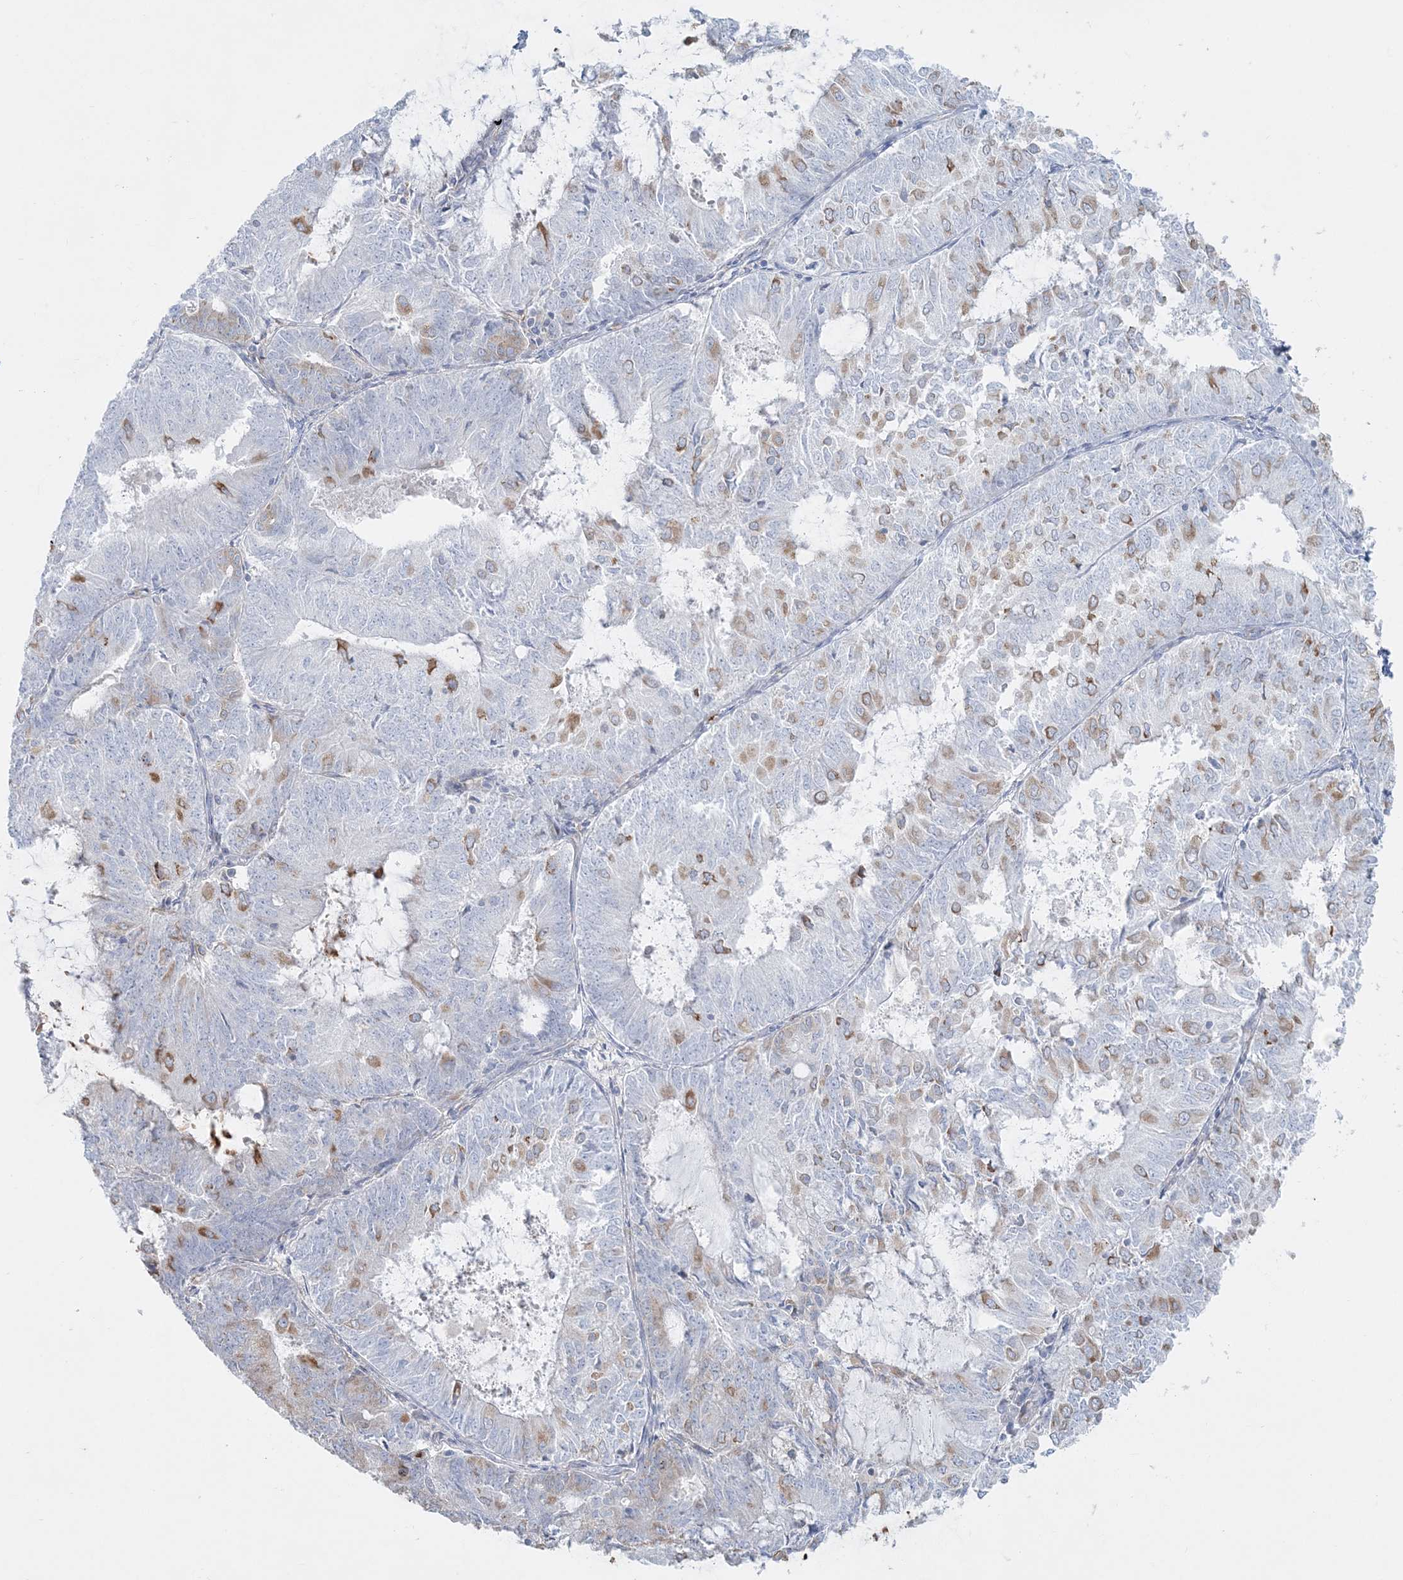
{"staining": {"intensity": "moderate", "quantity": "<25%", "location": "cytoplasmic/membranous"}, "tissue": "endometrial cancer", "cell_type": "Tumor cells", "image_type": "cancer", "snomed": [{"axis": "morphology", "description": "Adenocarcinoma, NOS"}, {"axis": "topography", "description": "Endometrium"}], "caption": "Protein analysis of endometrial adenocarcinoma tissue exhibits moderate cytoplasmic/membranous staining in approximately <25% of tumor cells. The staining was performed using DAB (3,3'-diaminobenzidine) to visualize the protein expression in brown, while the nuclei were stained in blue with hematoxylin (Magnification: 20x).", "gene": "CCNJ", "patient": {"sex": "female", "age": 57}}